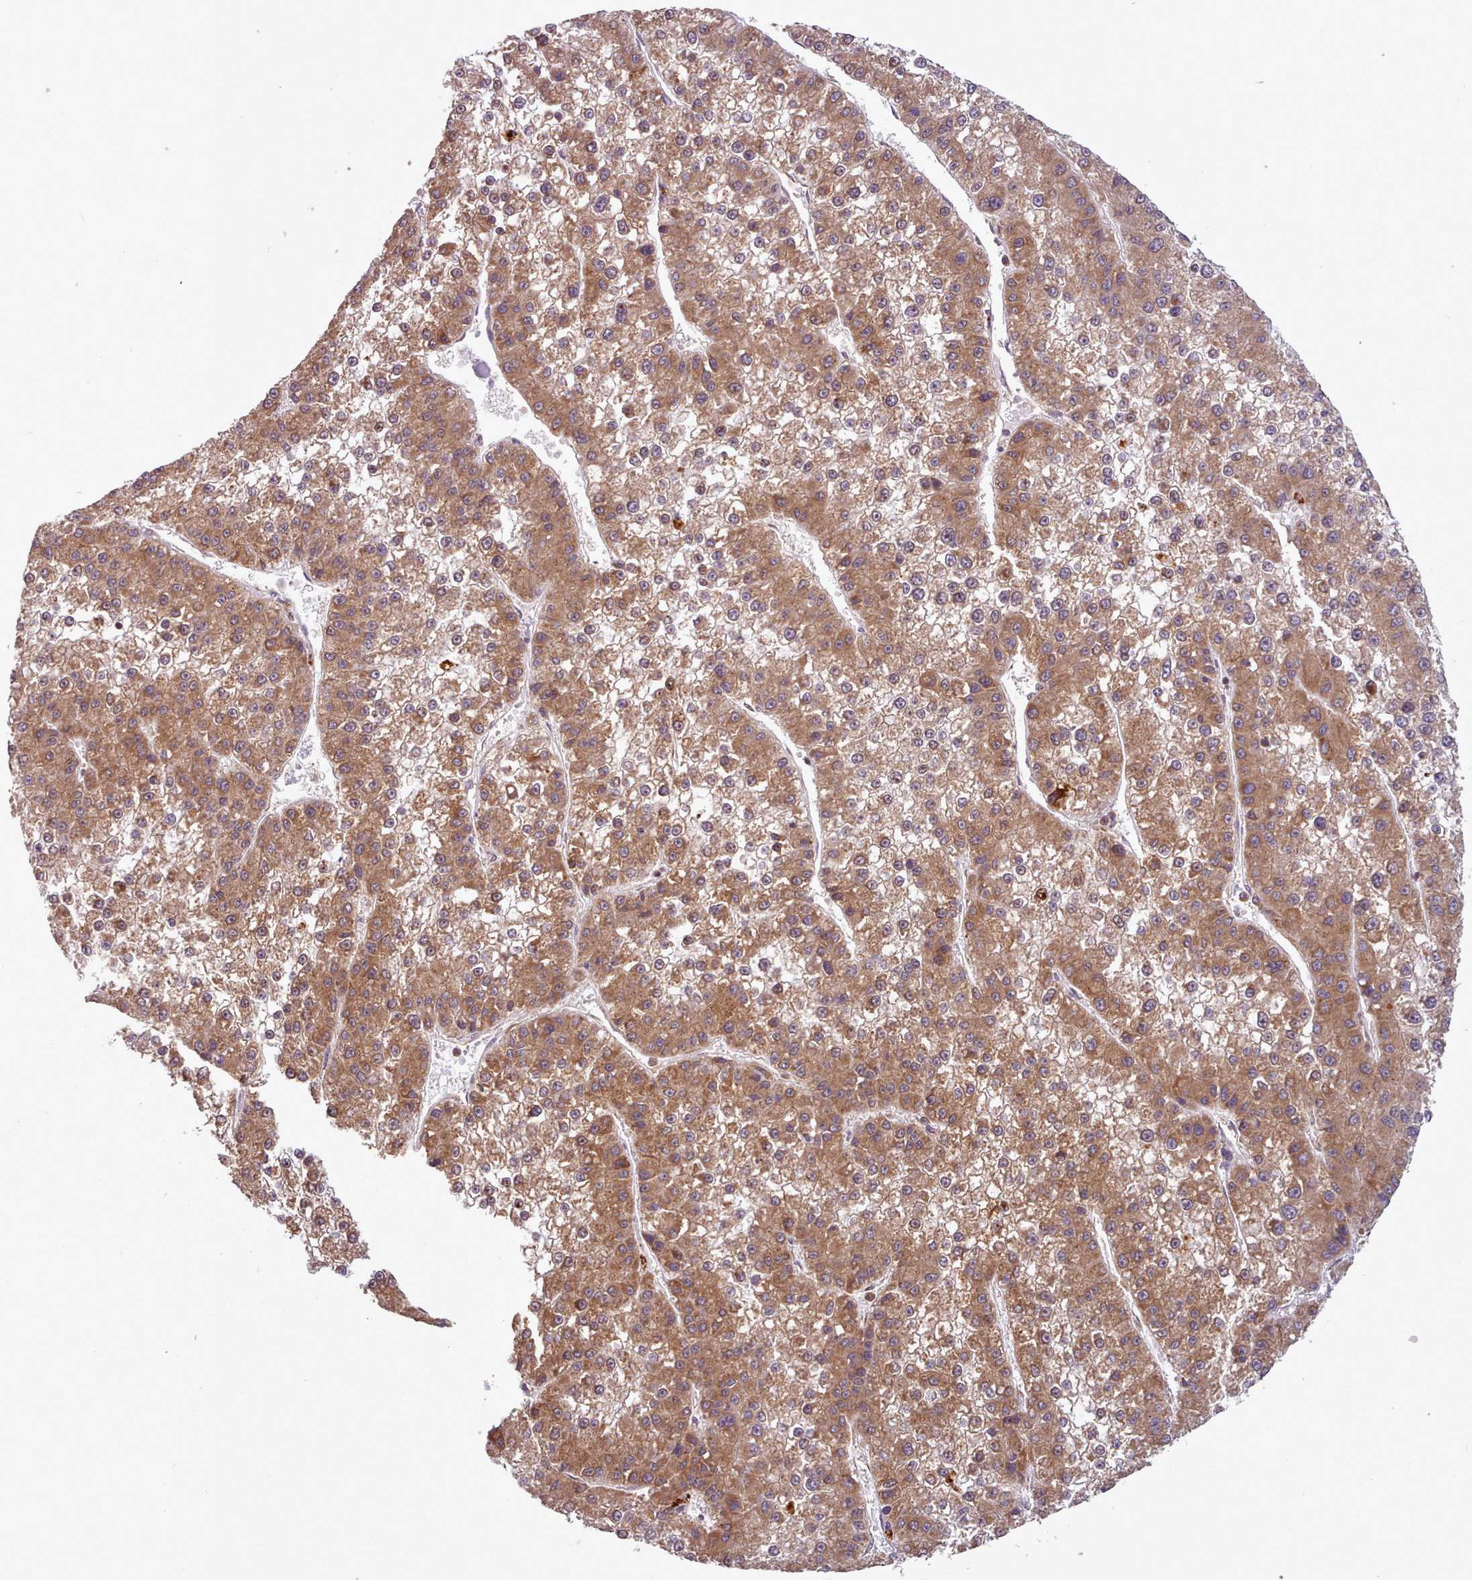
{"staining": {"intensity": "moderate", "quantity": ">75%", "location": "cytoplasmic/membranous"}, "tissue": "liver cancer", "cell_type": "Tumor cells", "image_type": "cancer", "snomed": [{"axis": "morphology", "description": "Carcinoma, Hepatocellular, NOS"}, {"axis": "topography", "description": "Liver"}], "caption": "A high-resolution micrograph shows immunohistochemistry (IHC) staining of liver cancer (hepatocellular carcinoma), which shows moderate cytoplasmic/membranous expression in about >75% of tumor cells.", "gene": "CRYBG1", "patient": {"sex": "female", "age": 73}}